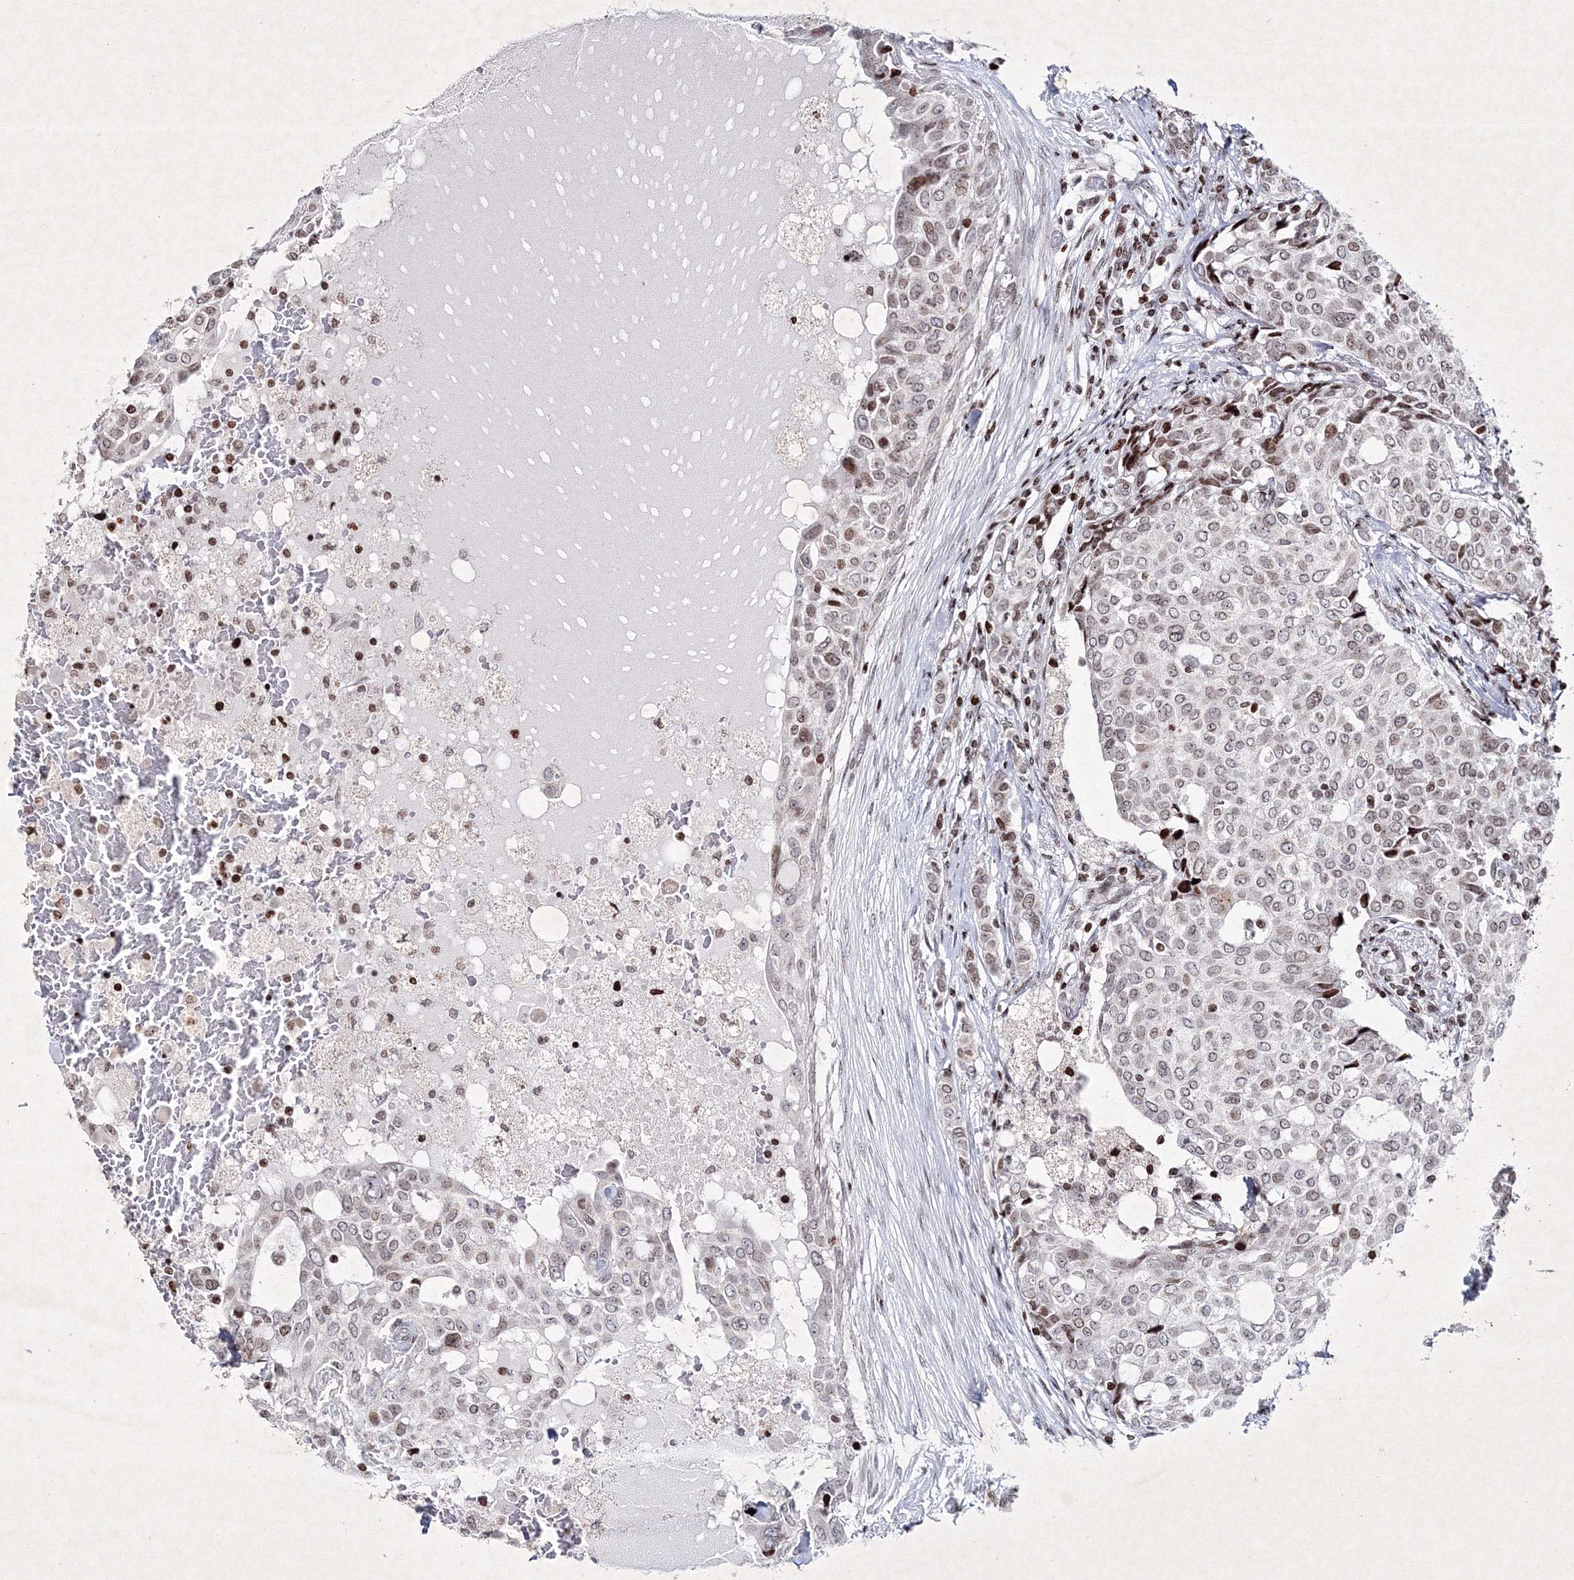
{"staining": {"intensity": "moderate", "quantity": "<25%", "location": "nuclear"}, "tissue": "breast cancer", "cell_type": "Tumor cells", "image_type": "cancer", "snomed": [{"axis": "morphology", "description": "Lobular carcinoma"}, {"axis": "topography", "description": "Breast"}], "caption": "This is an image of immunohistochemistry staining of breast cancer (lobular carcinoma), which shows moderate expression in the nuclear of tumor cells.", "gene": "SMIM29", "patient": {"sex": "female", "age": 51}}